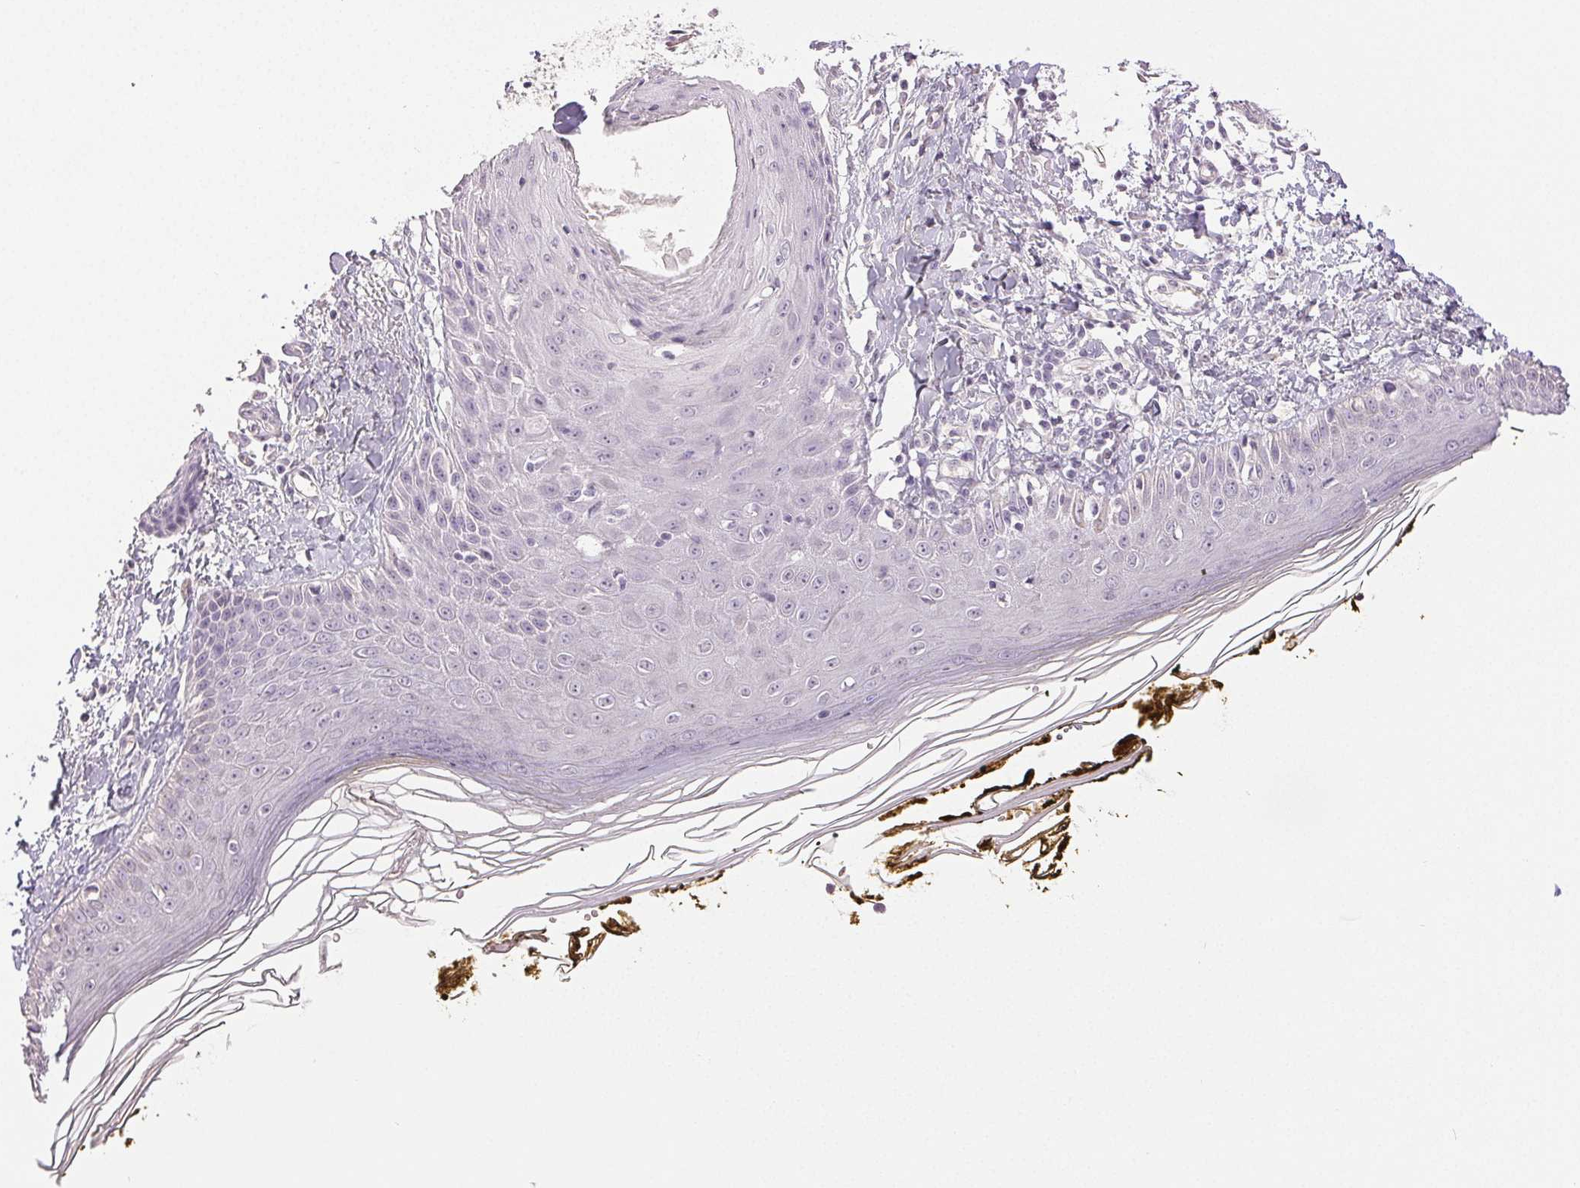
{"staining": {"intensity": "negative", "quantity": "none", "location": "none"}, "tissue": "skin", "cell_type": "Fibroblasts", "image_type": "normal", "snomed": [{"axis": "morphology", "description": "Normal tissue, NOS"}, {"axis": "topography", "description": "Skin"}], "caption": "A high-resolution photomicrograph shows immunohistochemistry (IHC) staining of unremarkable skin, which shows no significant expression in fibroblasts. (Brightfield microscopy of DAB immunohistochemistry (IHC) at high magnification).", "gene": "PLCB1", "patient": {"sex": "male", "age": 76}}